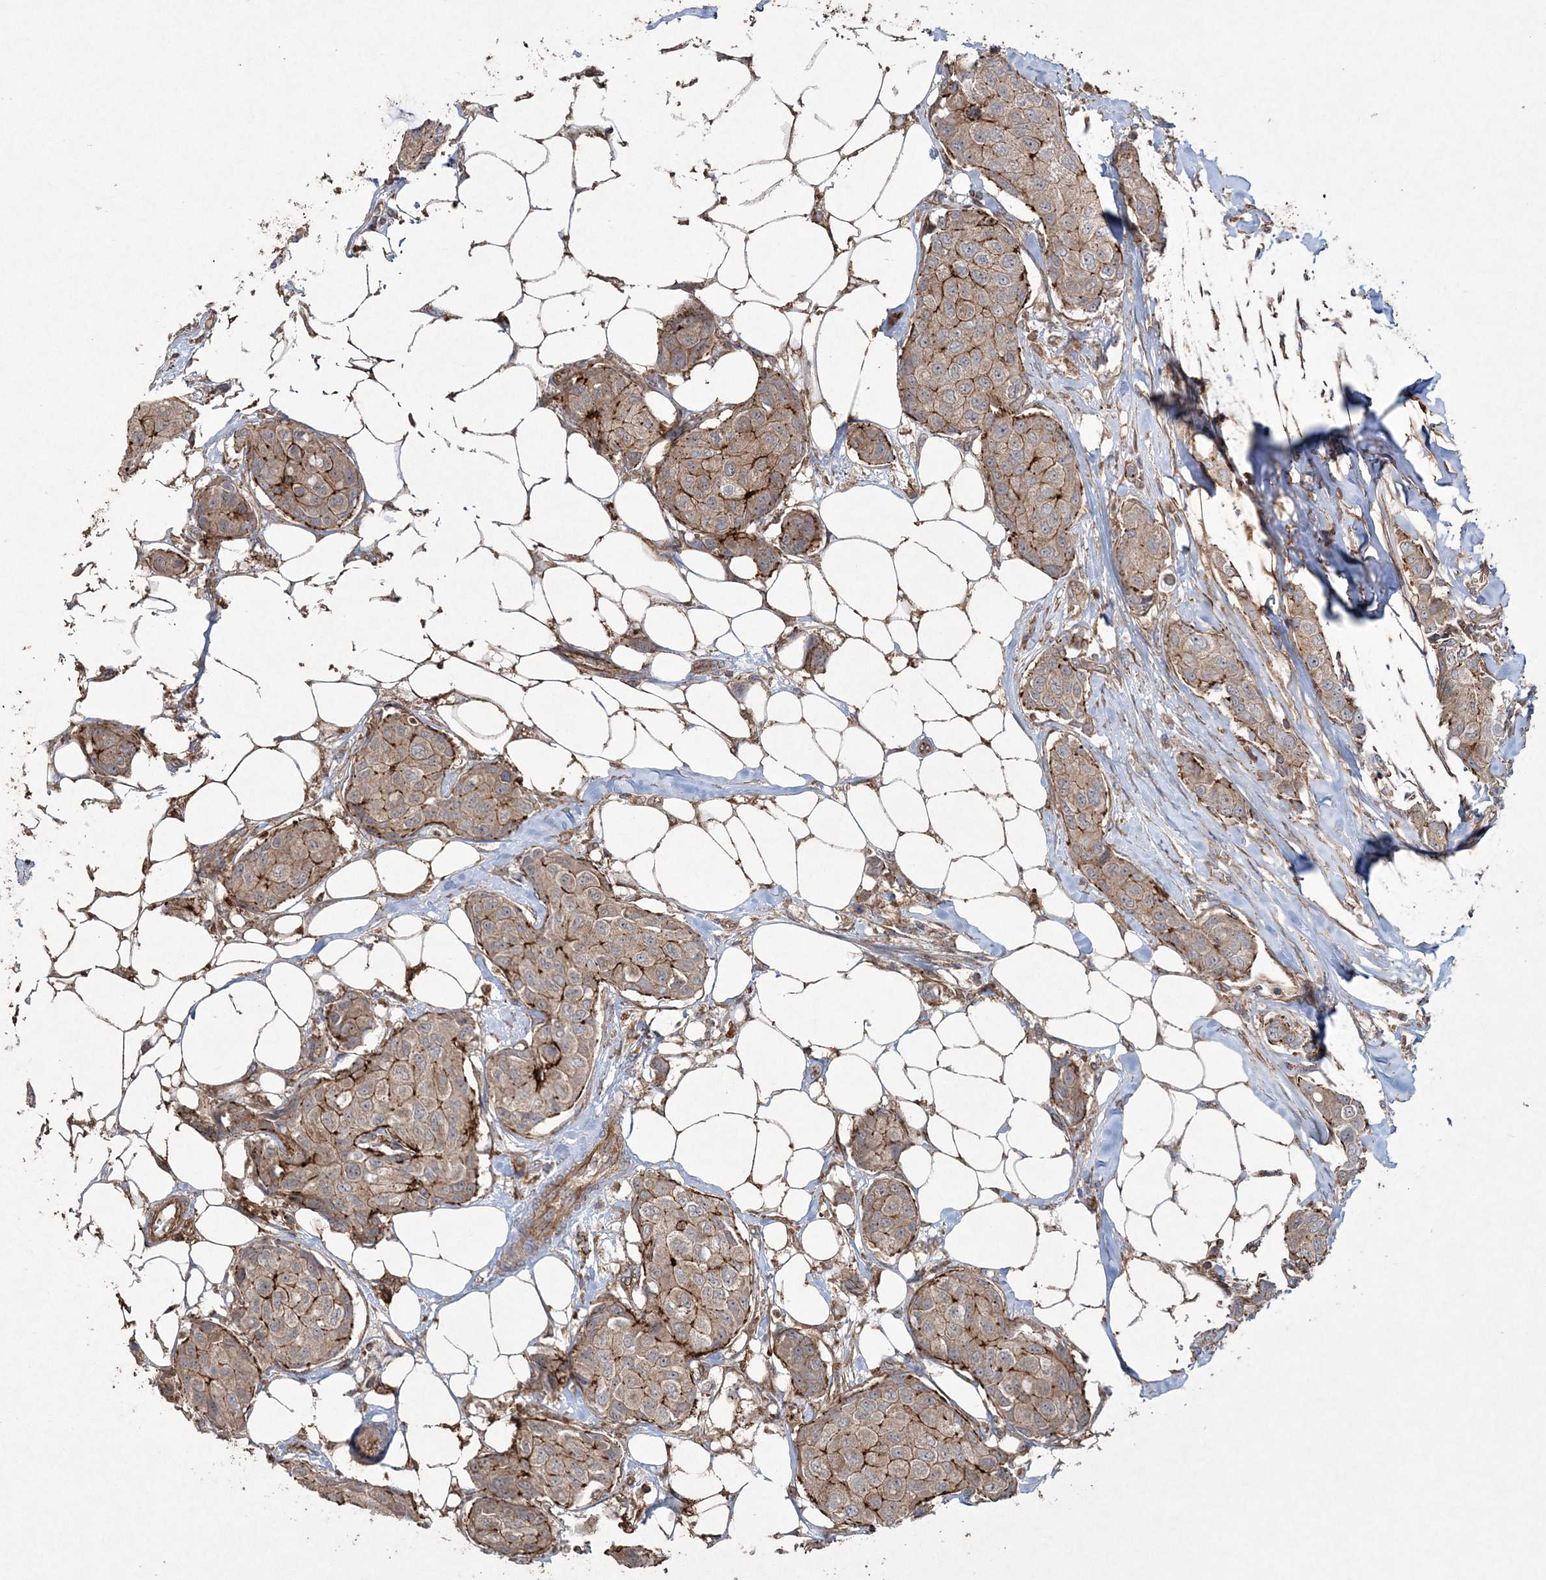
{"staining": {"intensity": "moderate", "quantity": ">75%", "location": "cytoplasmic/membranous"}, "tissue": "breast cancer", "cell_type": "Tumor cells", "image_type": "cancer", "snomed": [{"axis": "morphology", "description": "Duct carcinoma"}, {"axis": "topography", "description": "Breast"}], "caption": "Human infiltrating ductal carcinoma (breast) stained with a protein marker reveals moderate staining in tumor cells.", "gene": "TTC7A", "patient": {"sex": "female", "age": 80}}